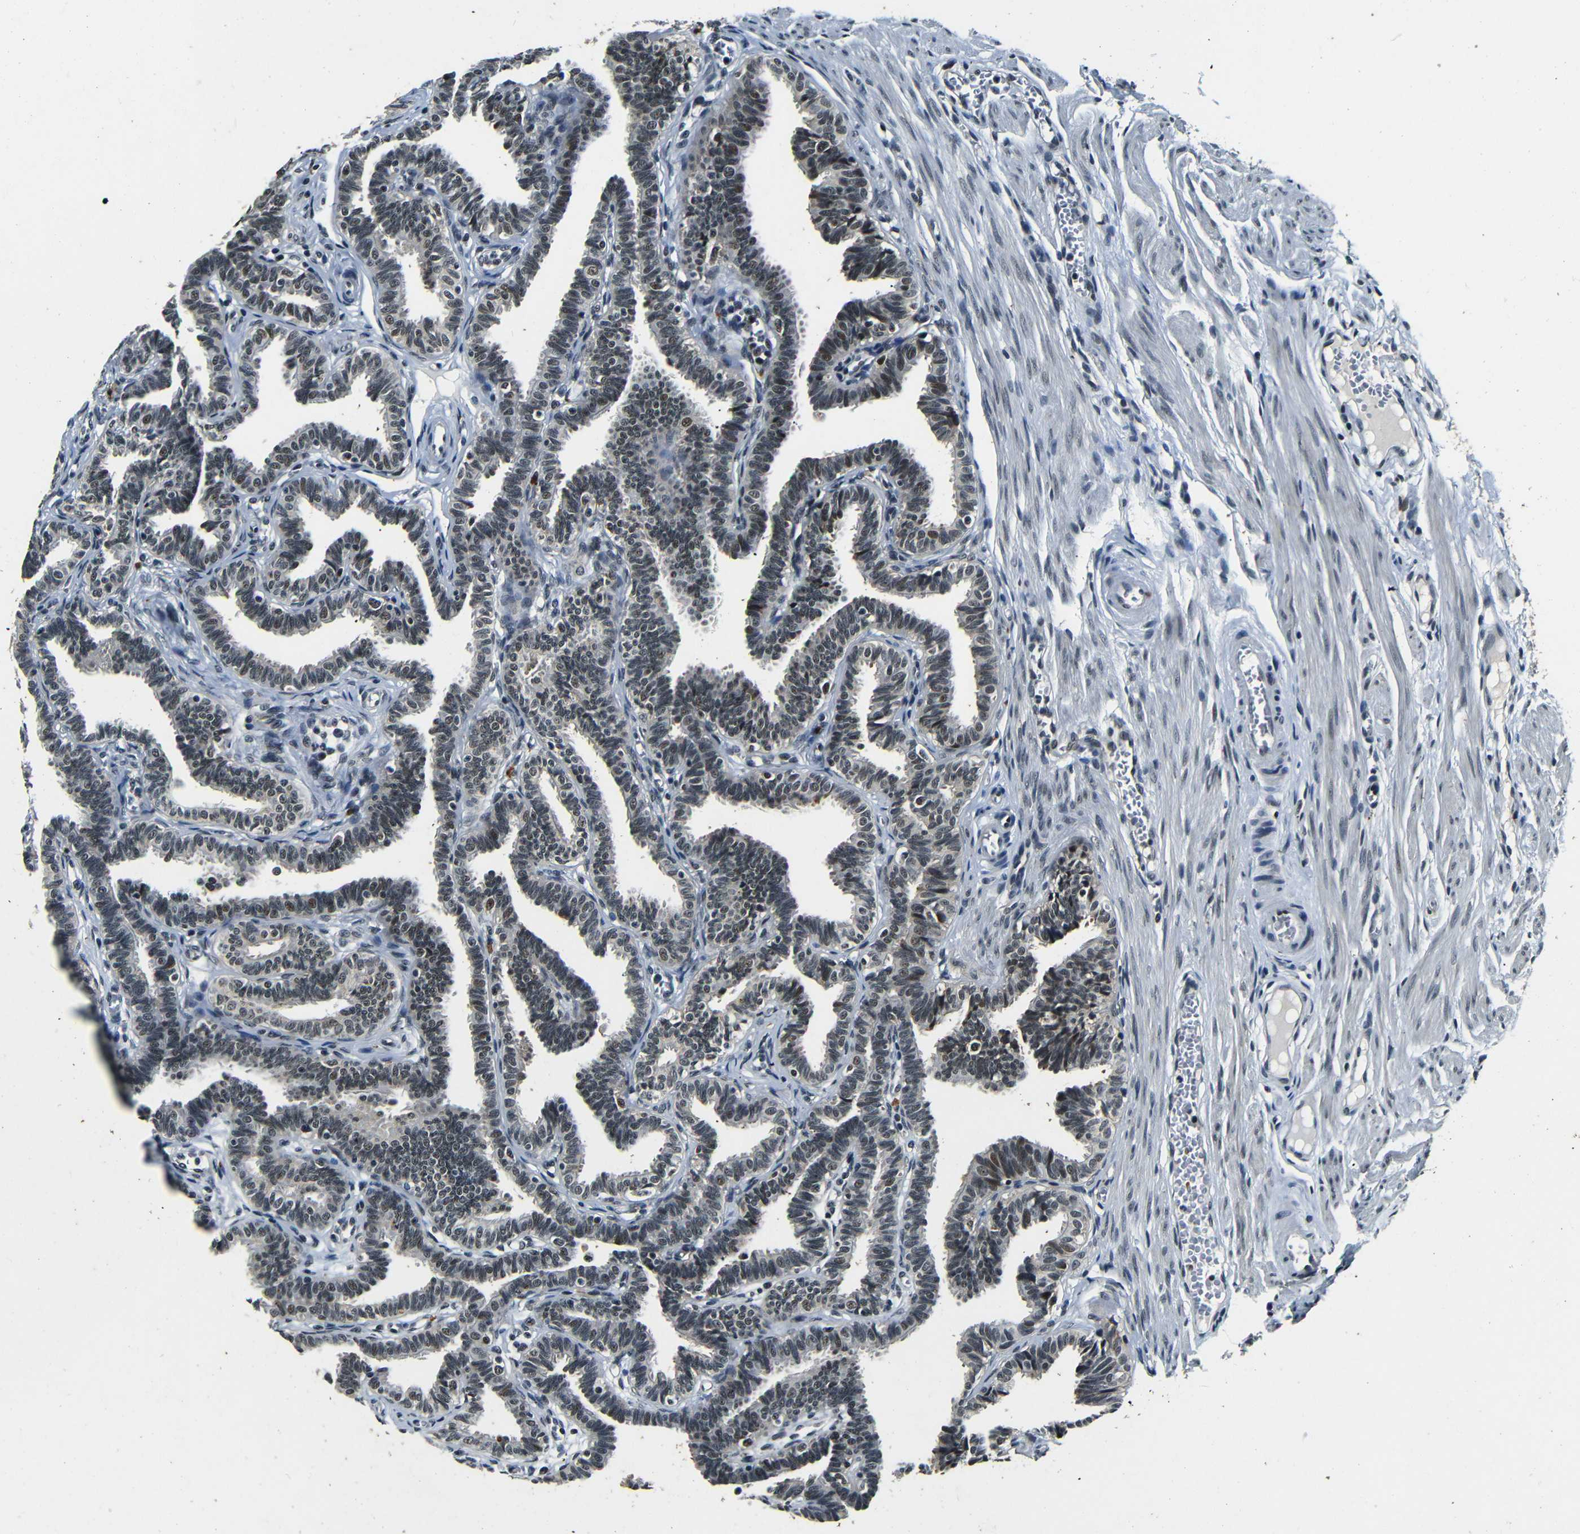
{"staining": {"intensity": "moderate", "quantity": ">75%", "location": "cytoplasmic/membranous,nuclear"}, "tissue": "fallopian tube", "cell_type": "Glandular cells", "image_type": "normal", "snomed": [{"axis": "morphology", "description": "Normal tissue, NOS"}, {"axis": "topography", "description": "Fallopian tube"}, {"axis": "topography", "description": "Ovary"}], "caption": "A medium amount of moderate cytoplasmic/membranous,nuclear expression is seen in approximately >75% of glandular cells in unremarkable fallopian tube. Immunohistochemistry (ihc) stains the protein of interest in brown and the nuclei are stained blue.", "gene": "FOXD4L1", "patient": {"sex": "female", "age": 23}}